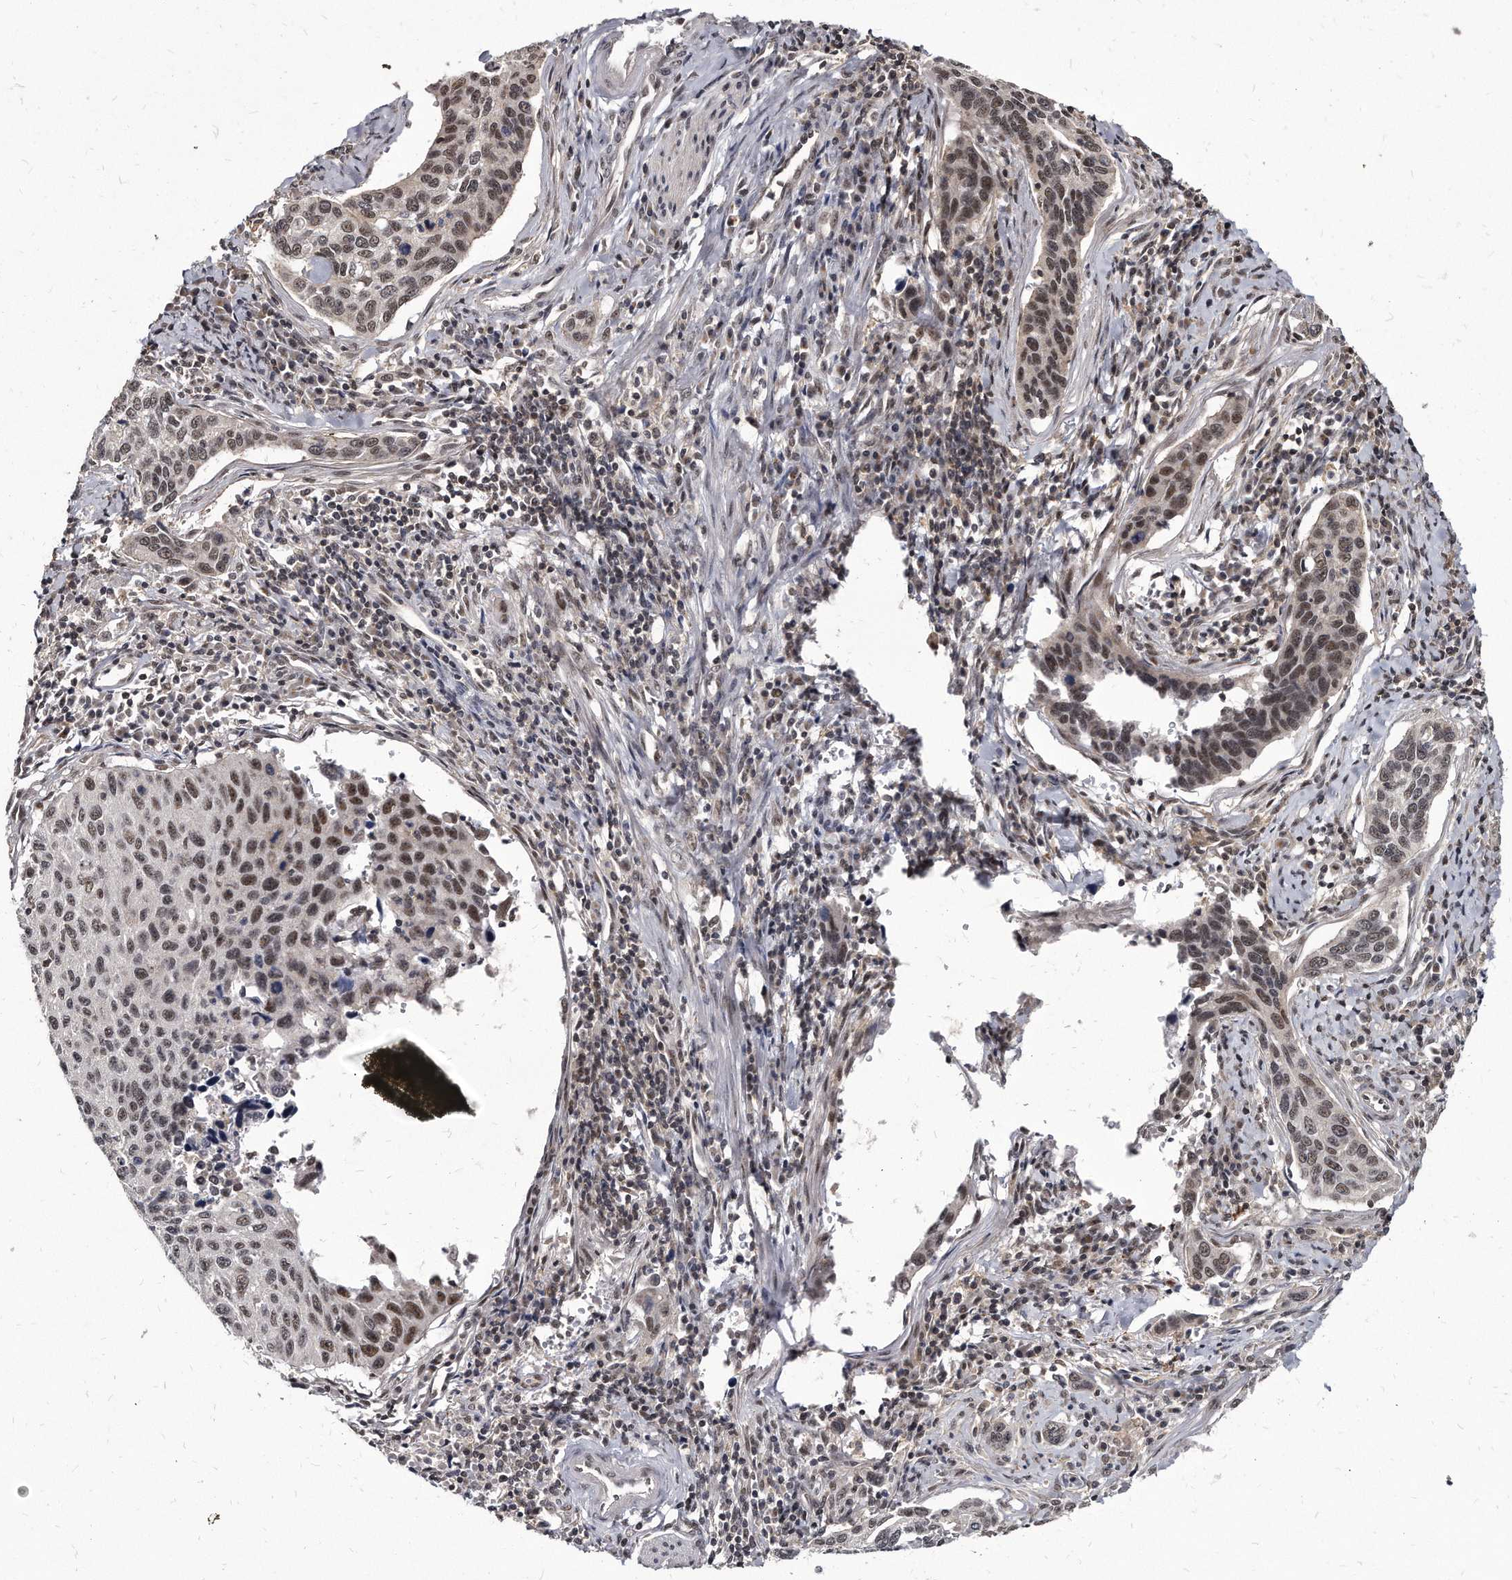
{"staining": {"intensity": "moderate", "quantity": ">75%", "location": "nuclear"}, "tissue": "cervical cancer", "cell_type": "Tumor cells", "image_type": "cancer", "snomed": [{"axis": "morphology", "description": "Squamous cell carcinoma, NOS"}, {"axis": "topography", "description": "Cervix"}], "caption": "This is an image of IHC staining of squamous cell carcinoma (cervical), which shows moderate expression in the nuclear of tumor cells.", "gene": "KLHDC3", "patient": {"sex": "female", "age": 53}}